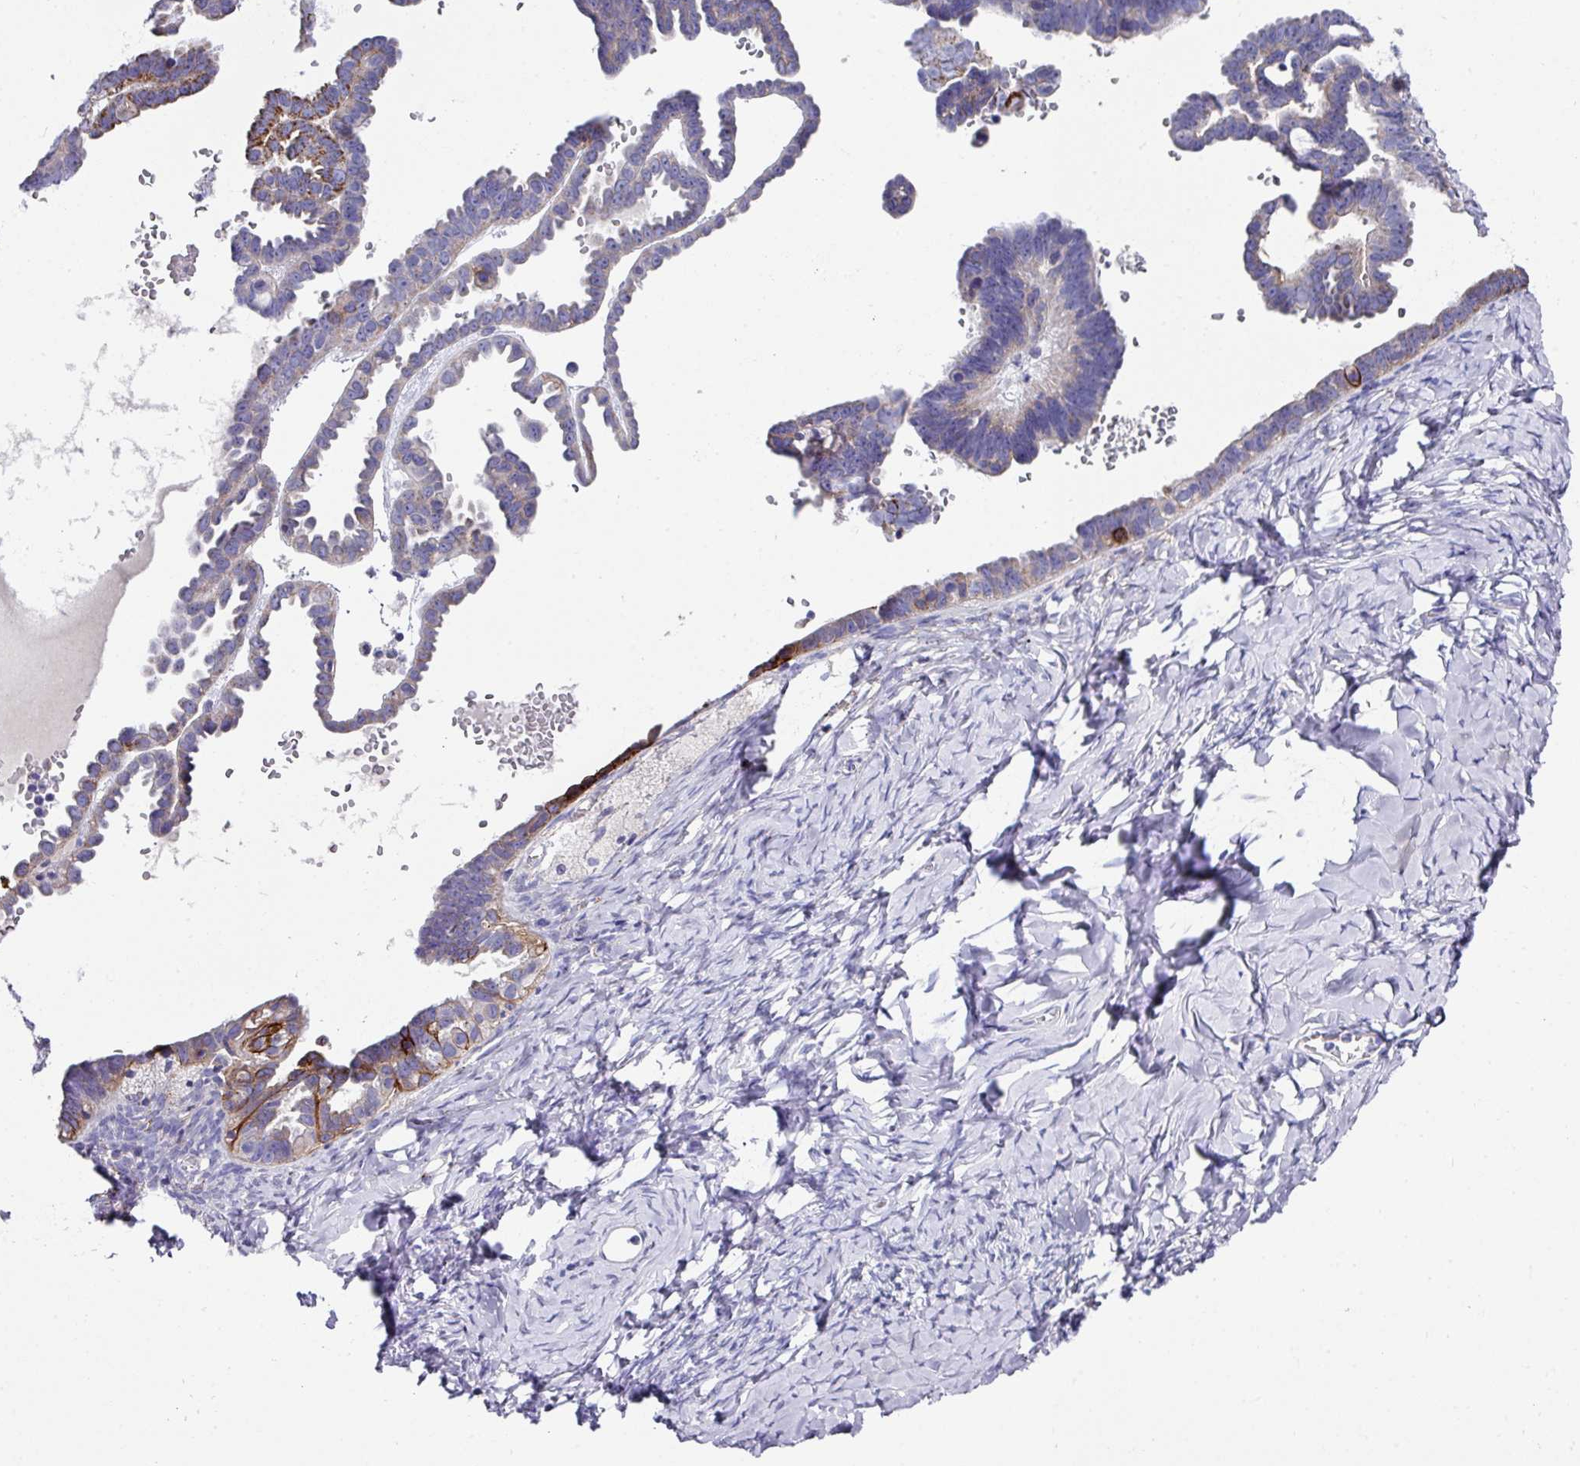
{"staining": {"intensity": "moderate", "quantity": "<25%", "location": "cytoplasmic/membranous"}, "tissue": "ovarian cancer", "cell_type": "Tumor cells", "image_type": "cancer", "snomed": [{"axis": "morphology", "description": "Cystadenocarcinoma, serous, NOS"}, {"axis": "topography", "description": "Ovary"}], "caption": "Immunohistochemical staining of human ovarian serous cystadenocarcinoma displays low levels of moderate cytoplasmic/membranous expression in approximately <25% of tumor cells. Using DAB (brown) and hematoxylin (blue) stains, captured at high magnification using brightfield microscopy.", "gene": "CLDN1", "patient": {"sex": "female", "age": 69}}